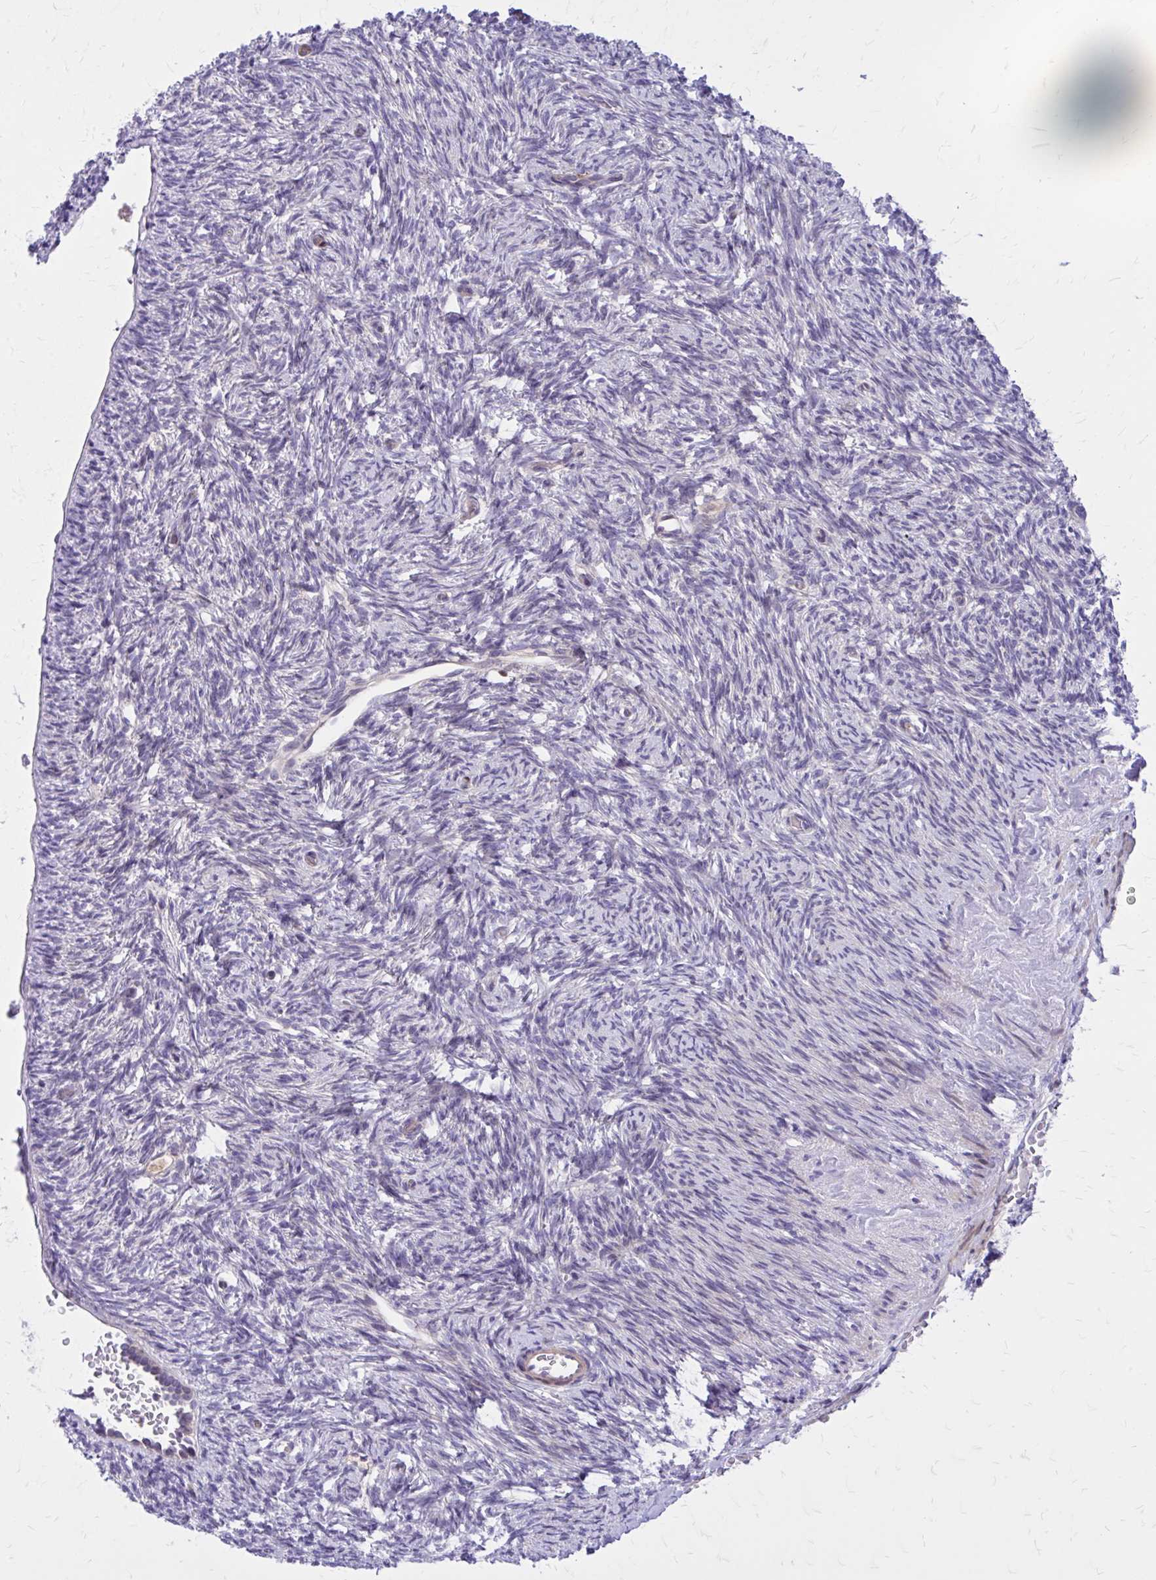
{"staining": {"intensity": "negative", "quantity": "none", "location": "none"}, "tissue": "ovary", "cell_type": "Ovarian stroma cells", "image_type": "normal", "snomed": [{"axis": "morphology", "description": "Normal tissue, NOS"}, {"axis": "topography", "description": "Ovary"}], "caption": "Immunohistochemical staining of normal human ovary shows no significant expression in ovarian stroma cells. (DAB IHC, high magnification).", "gene": "ADAMTSL1", "patient": {"sex": "female", "age": 33}}